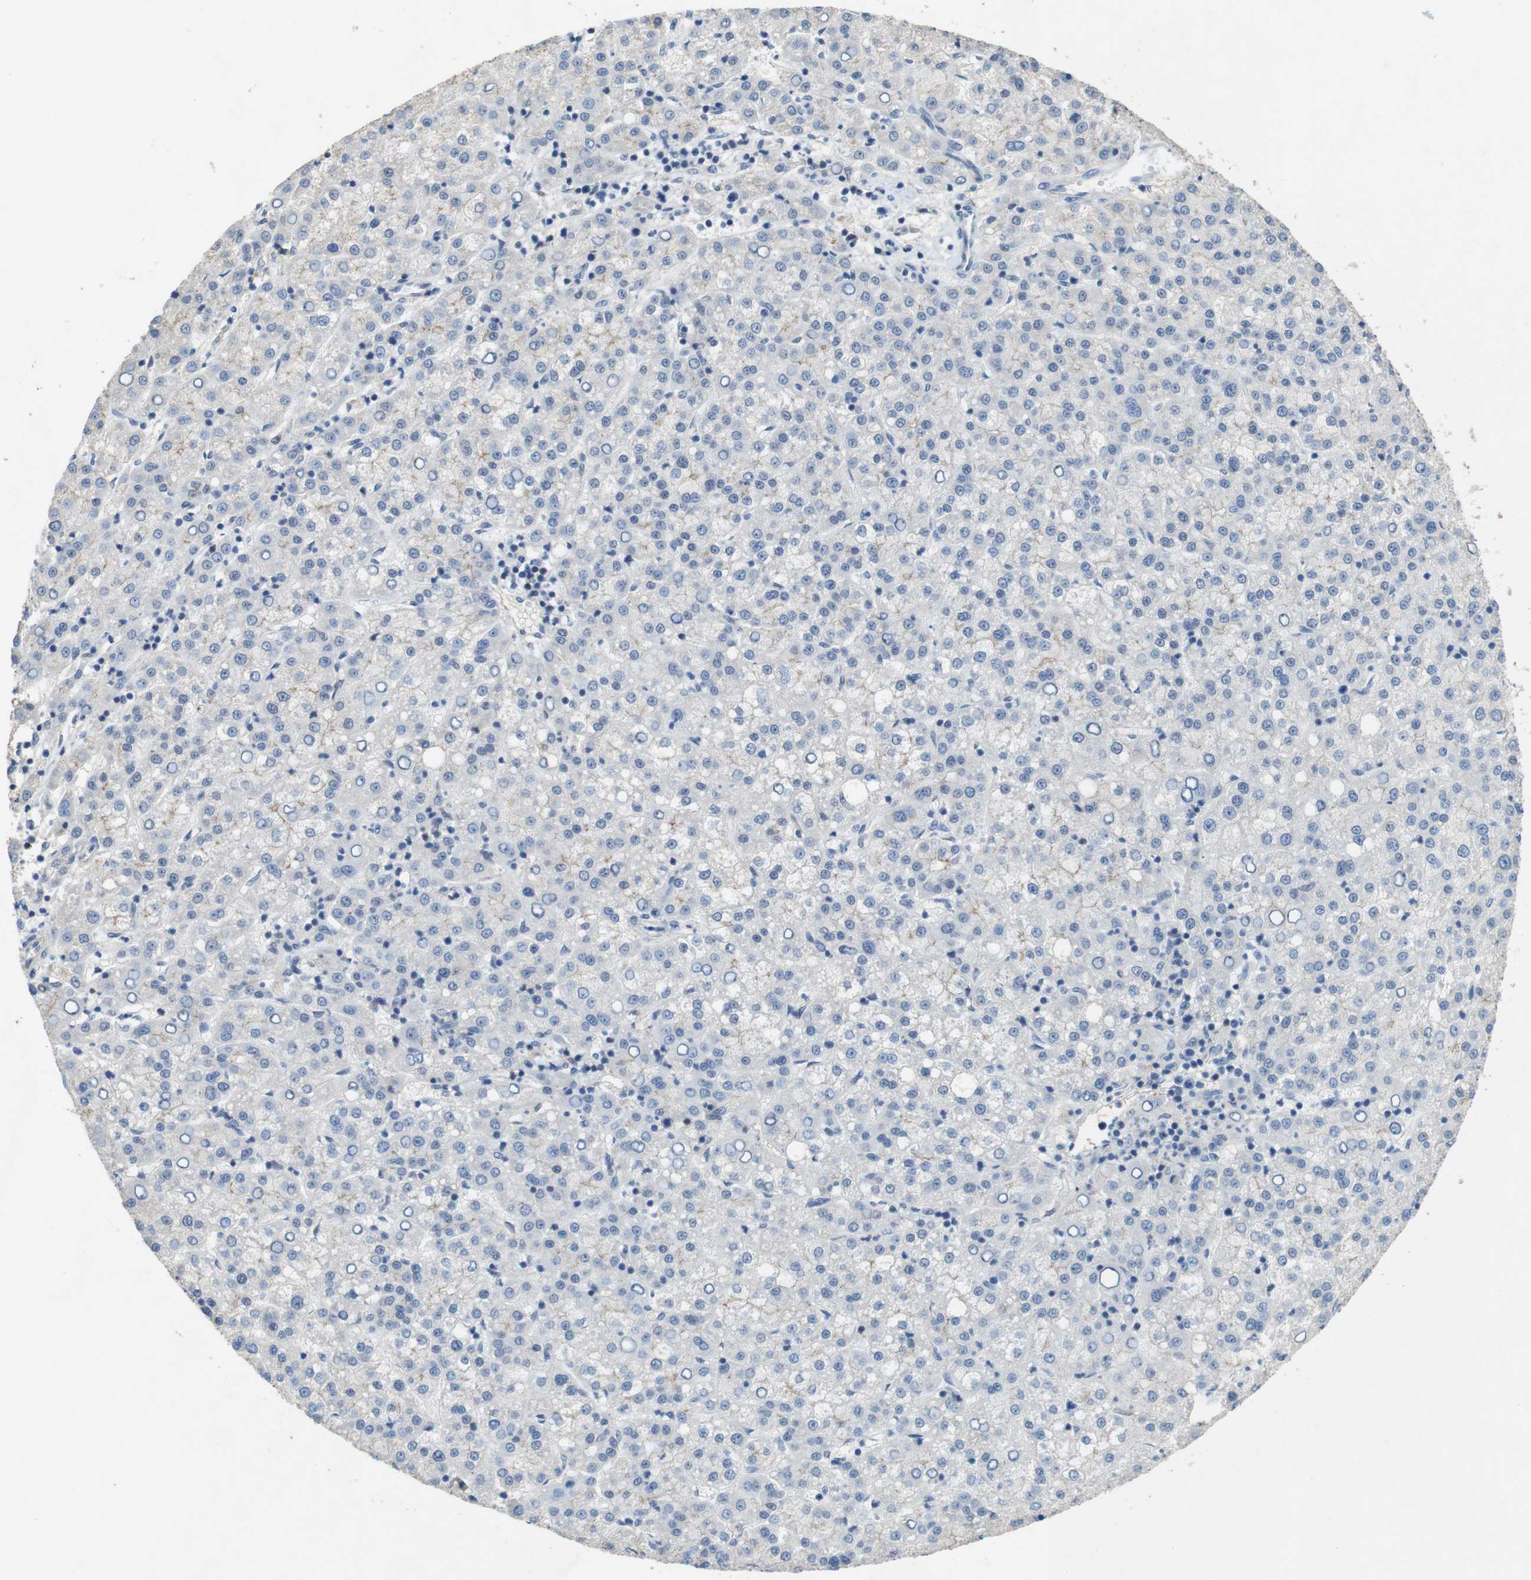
{"staining": {"intensity": "negative", "quantity": "none", "location": "none"}, "tissue": "liver cancer", "cell_type": "Tumor cells", "image_type": "cancer", "snomed": [{"axis": "morphology", "description": "Carcinoma, Hepatocellular, NOS"}, {"axis": "topography", "description": "Liver"}], "caption": "The micrograph reveals no staining of tumor cells in liver cancer. (Stains: DAB immunohistochemistry with hematoxylin counter stain, Microscopy: brightfield microscopy at high magnification).", "gene": "TJP3", "patient": {"sex": "female", "age": 58}}